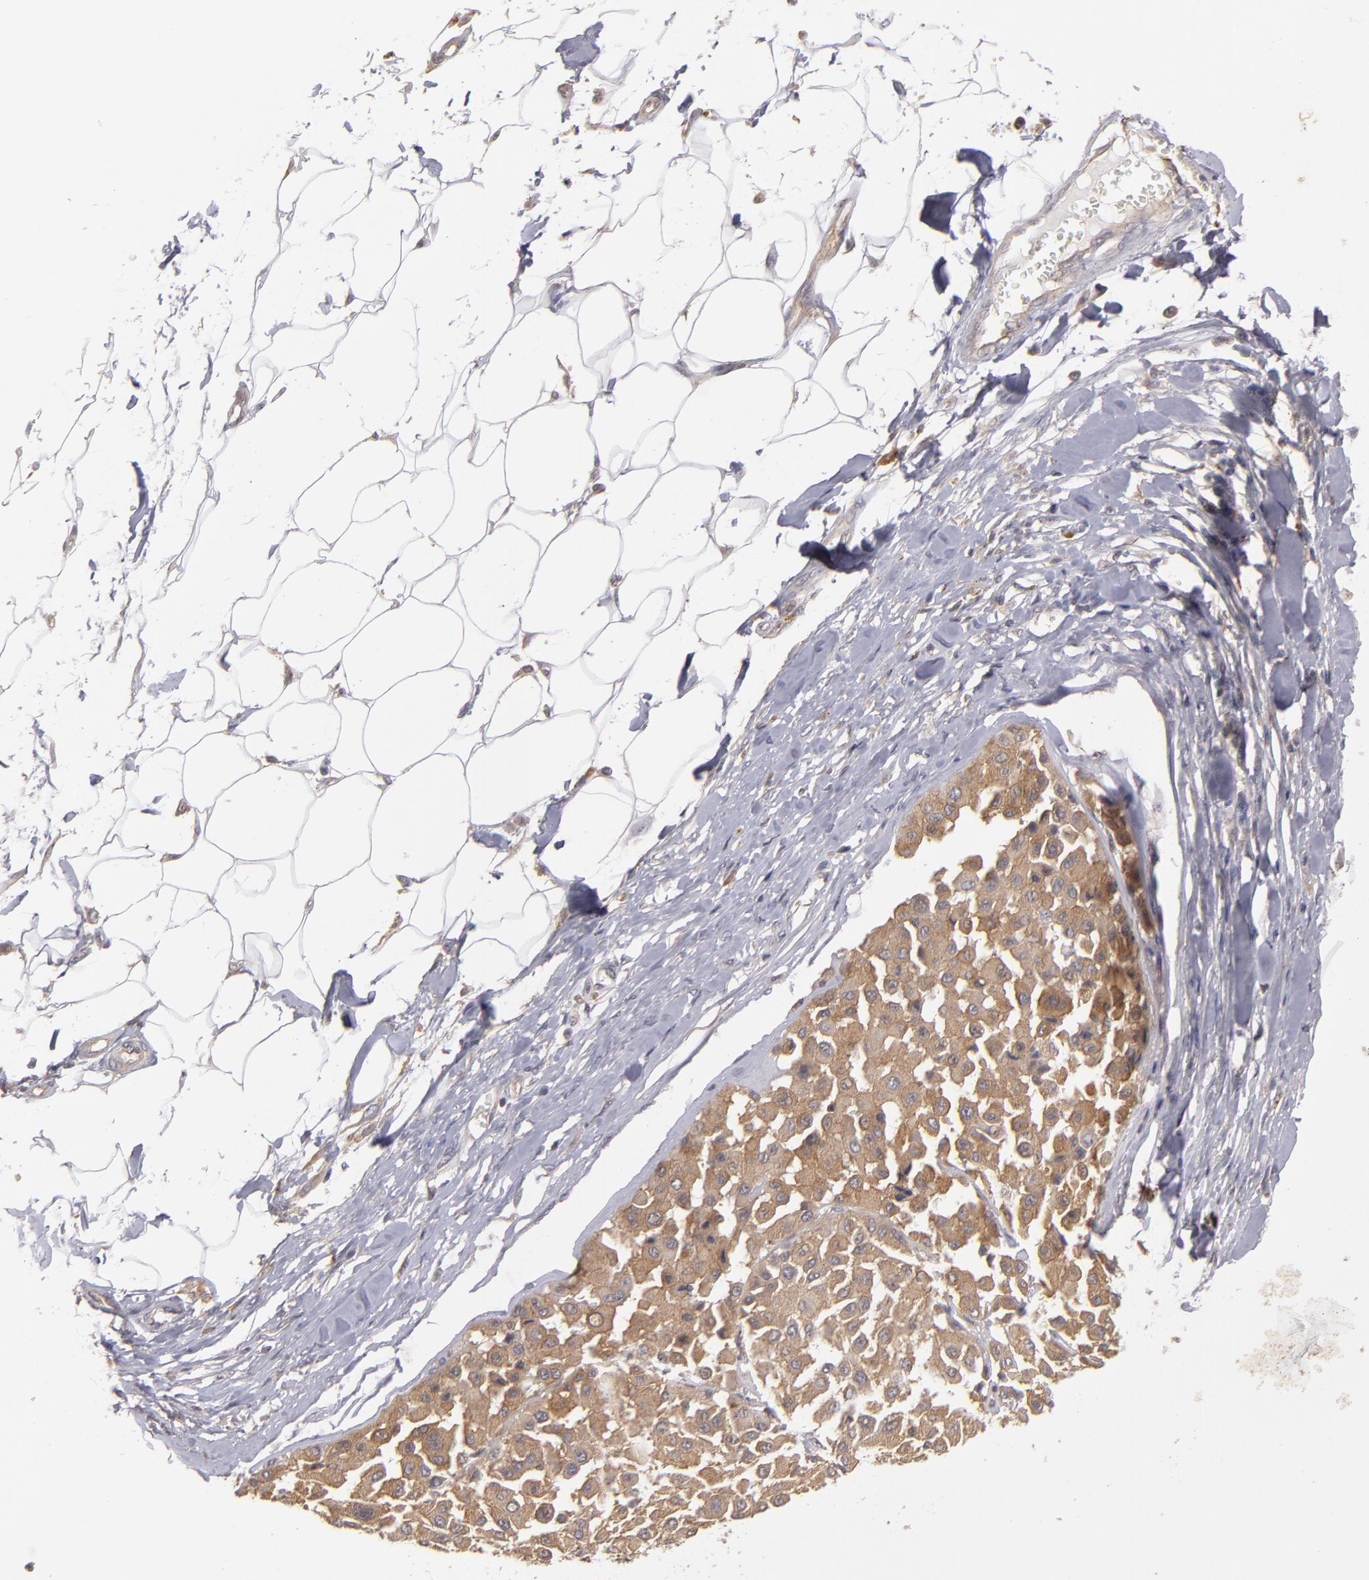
{"staining": {"intensity": "moderate", "quantity": ">75%", "location": "cytoplasmic/membranous"}, "tissue": "melanoma", "cell_type": "Tumor cells", "image_type": "cancer", "snomed": [{"axis": "morphology", "description": "Malignant melanoma, Metastatic site"}, {"axis": "topography", "description": "Soft tissue"}], "caption": "Immunohistochemistry (DAB) staining of human melanoma reveals moderate cytoplasmic/membranous protein positivity in about >75% of tumor cells.", "gene": "CTSO", "patient": {"sex": "male", "age": 41}}